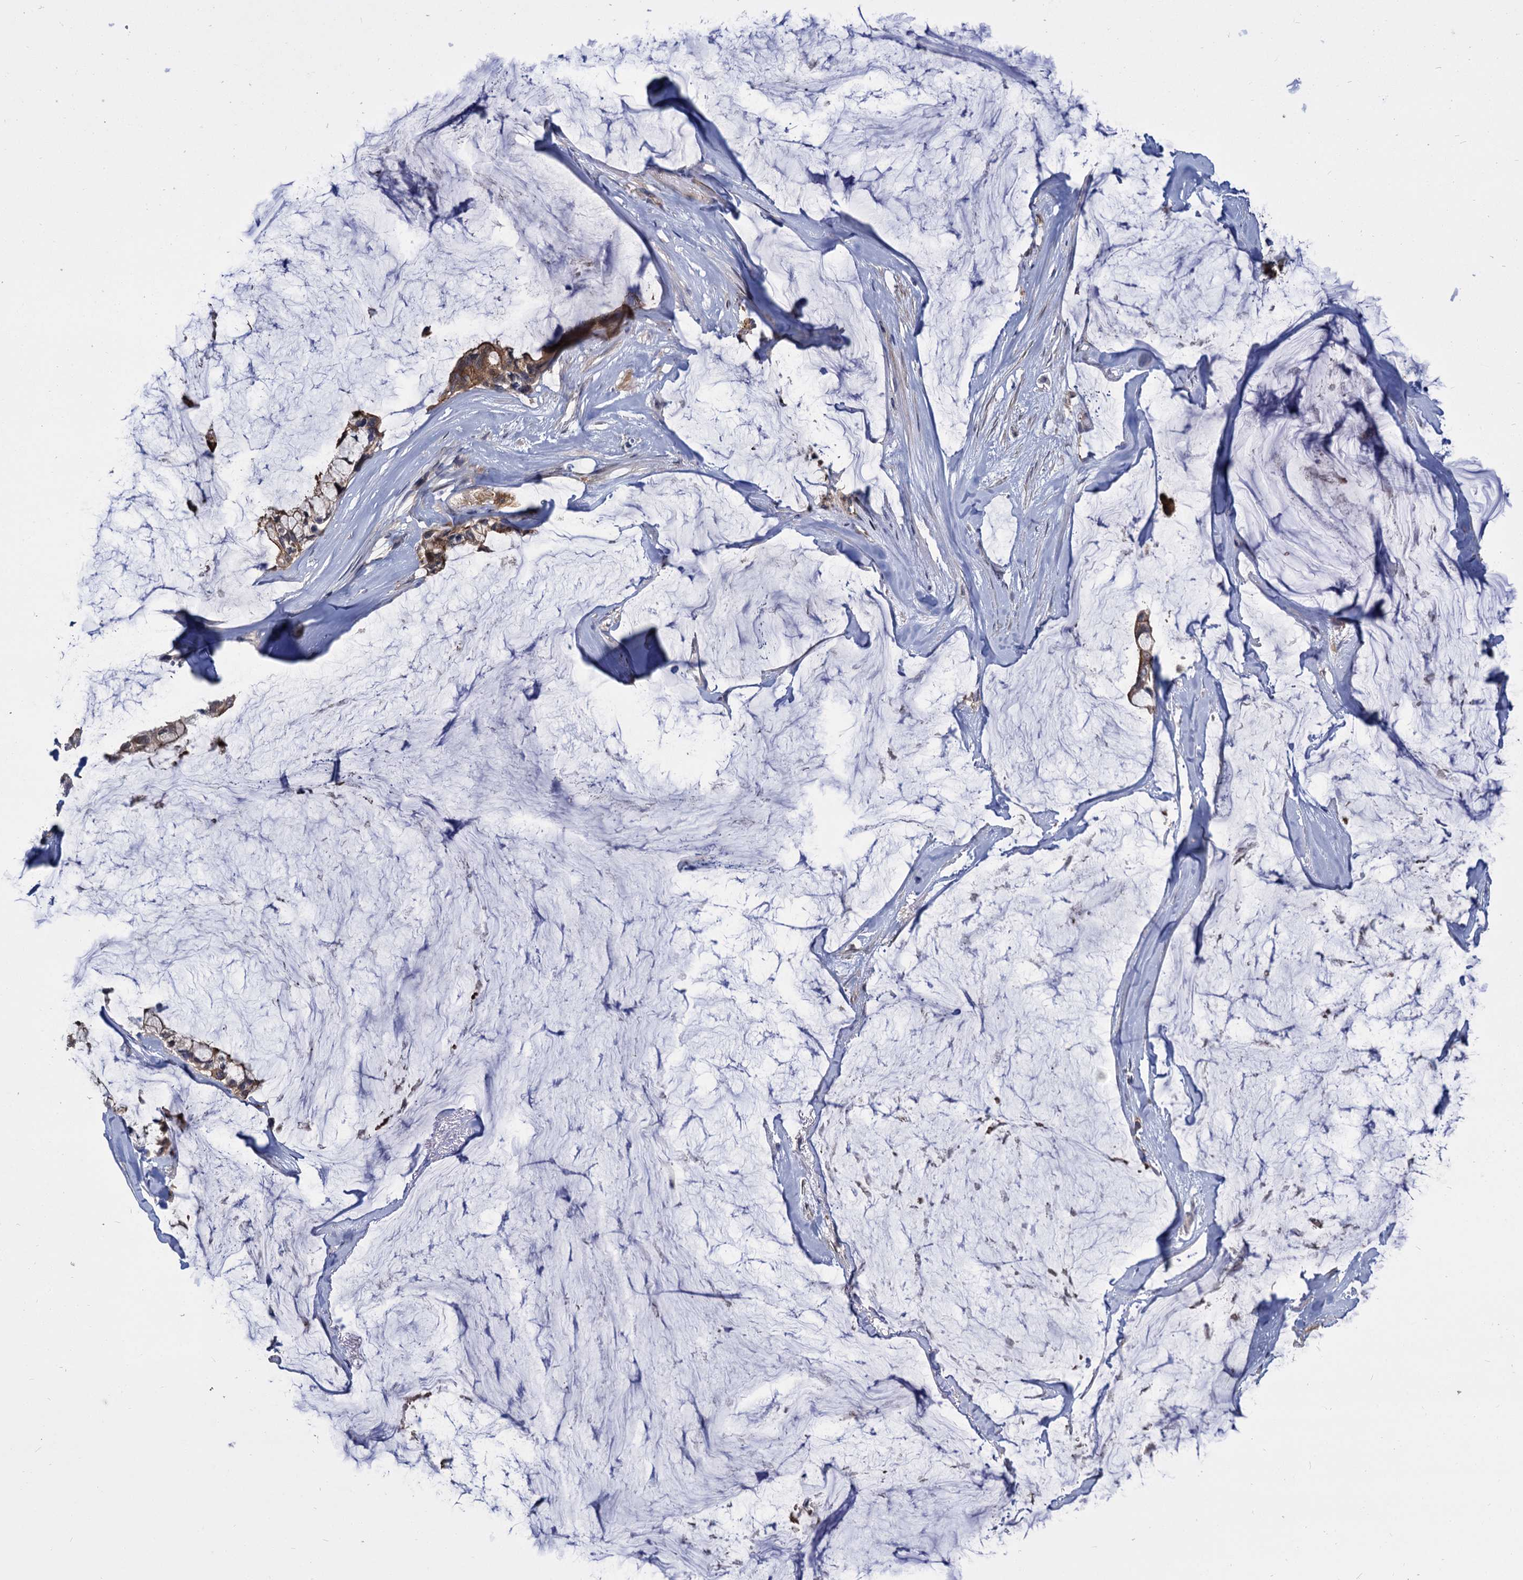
{"staining": {"intensity": "moderate", "quantity": ">75%", "location": "cytoplasmic/membranous"}, "tissue": "ovarian cancer", "cell_type": "Tumor cells", "image_type": "cancer", "snomed": [{"axis": "morphology", "description": "Cystadenocarcinoma, mucinous, NOS"}, {"axis": "topography", "description": "Ovary"}], "caption": "Ovarian mucinous cystadenocarcinoma stained with a protein marker exhibits moderate staining in tumor cells.", "gene": "GCLC", "patient": {"sex": "female", "age": 39}}